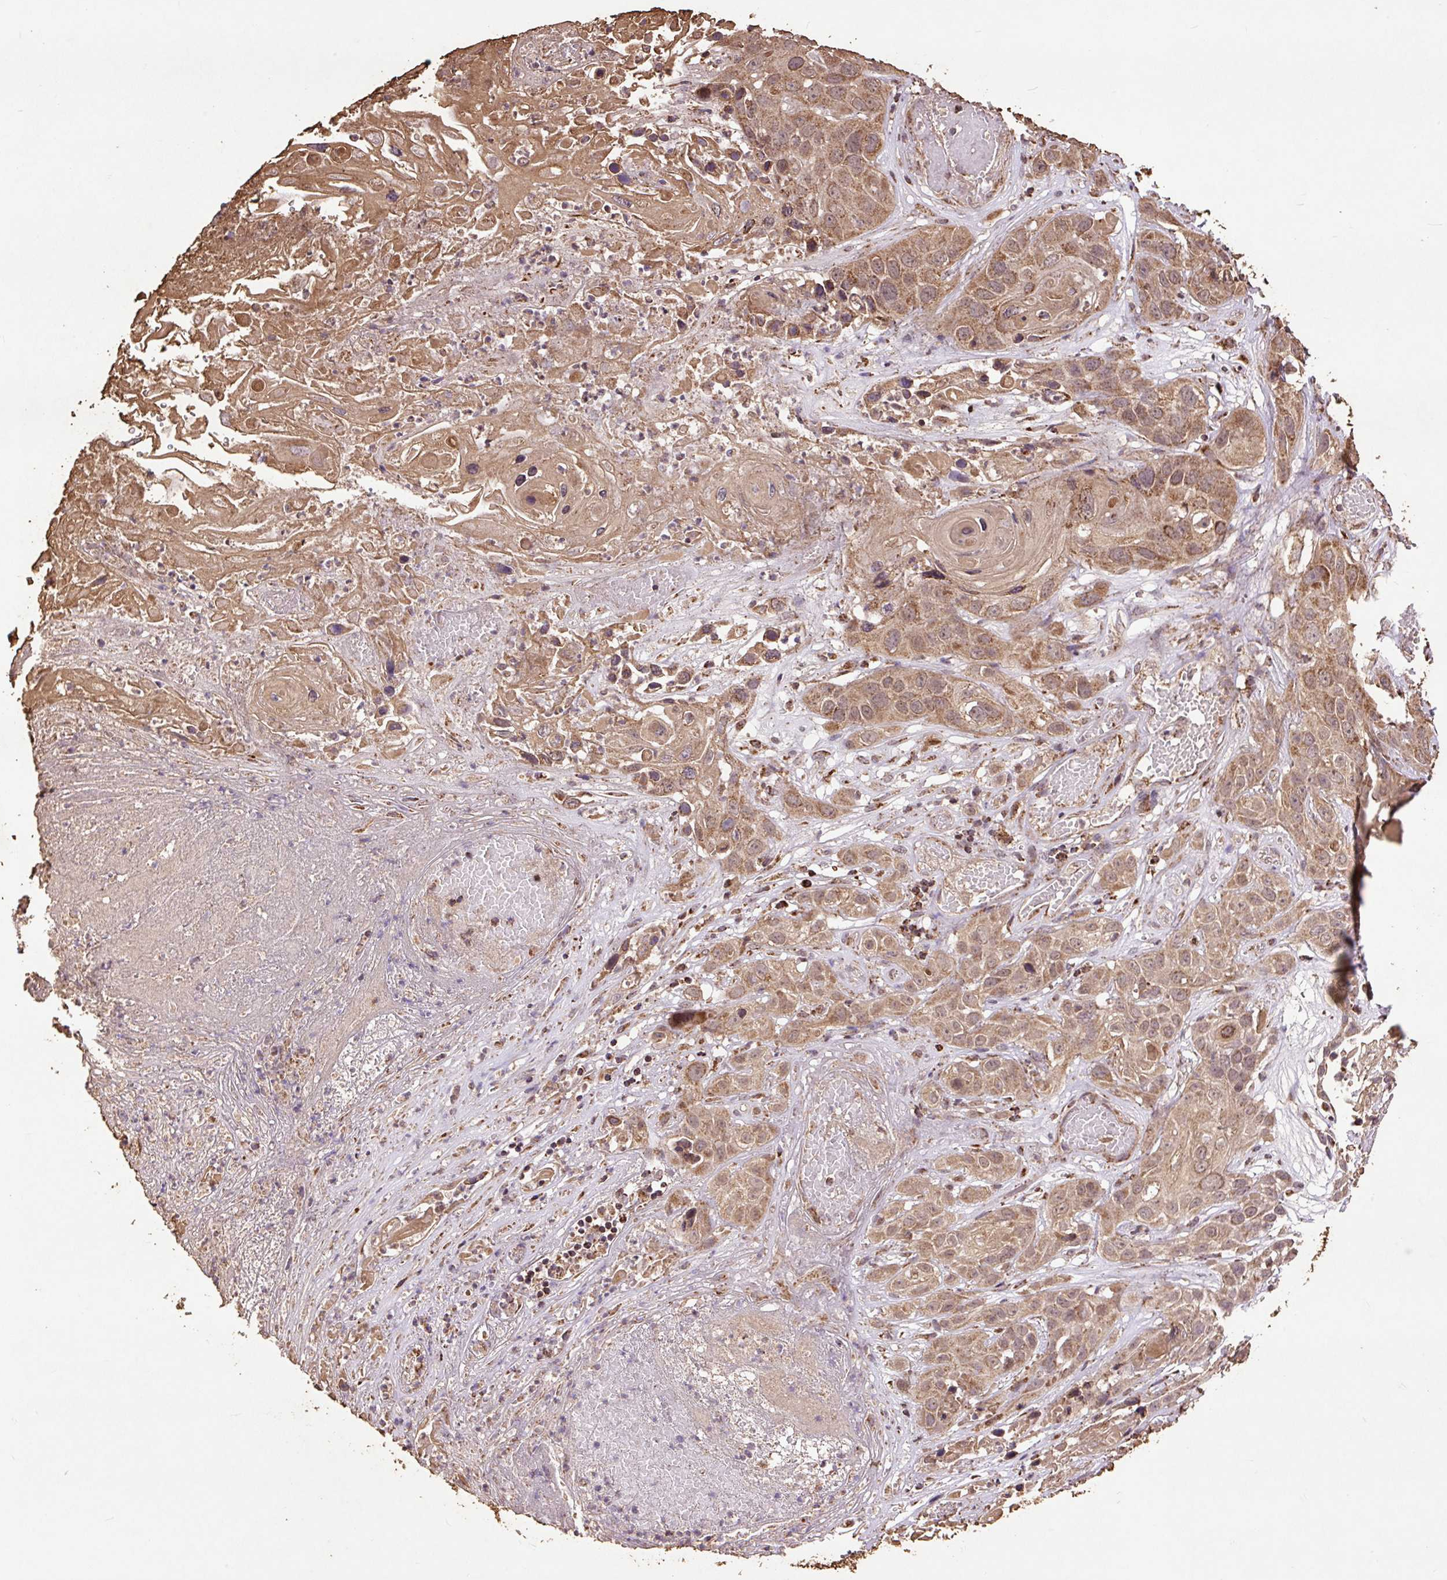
{"staining": {"intensity": "moderate", "quantity": ">75%", "location": "cytoplasmic/membranous"}, "tissue": "skin cancer", "cell_type": "Tumor cells", "image_type": "cancer", "snomed": [{"axis": "morphology", "description": "Squamous cell carcinoma, NOS"}, {"axis": "topography", "description": "Skin"}], "caption": "Immunohistochemistry of human skin squamous cell carcinoma shows medium levels of moderate cytoplasmic/membranous positivity in approximately >75% of tumor cells.", "gene": "ATP5F1A", "patient": {"sex": "male", "age": 55}}